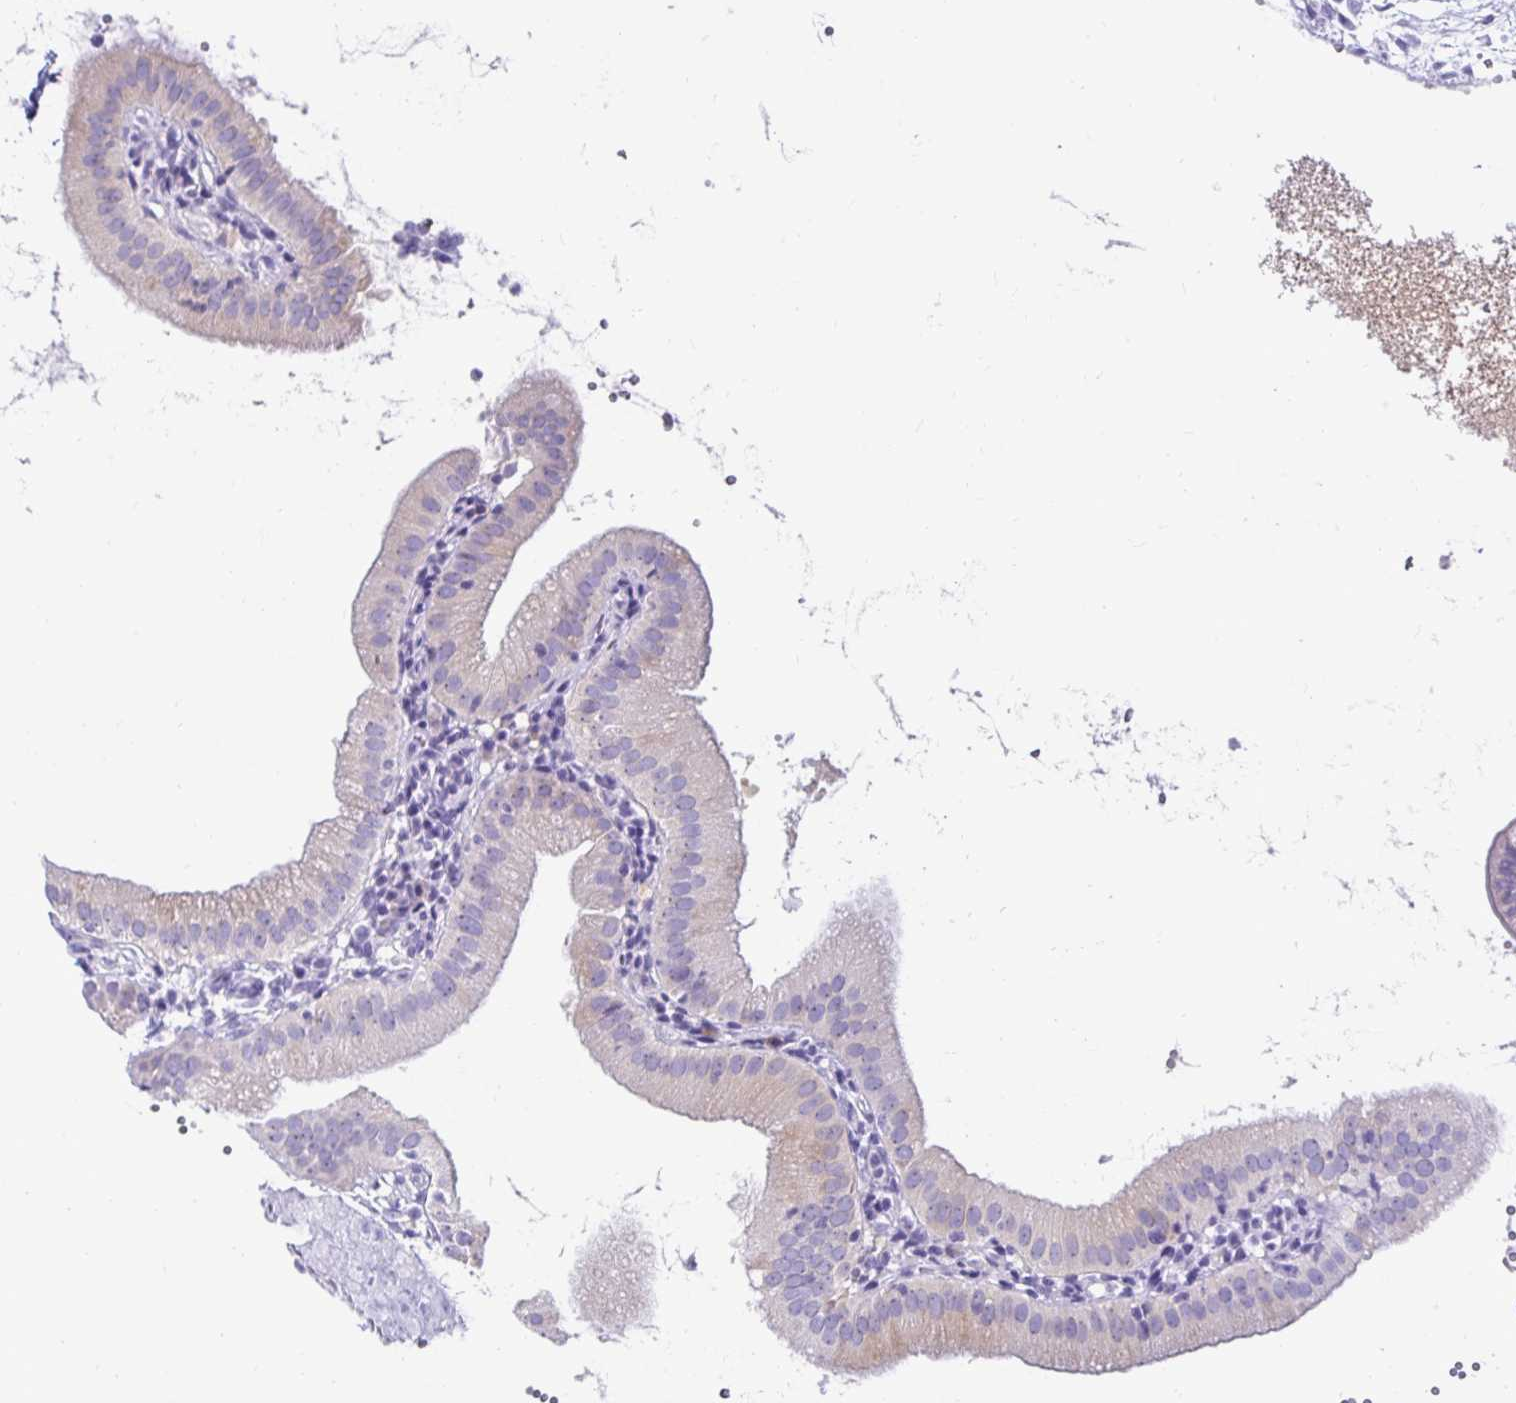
{"staining": {"intensity": "negative", "quantity": "none", "location": "none"}, "tissue": "gallbladder", "cell_type": "Glandular cells", "image_type": "normal", "snomed": [{"axis": "morphology", "description": "Normal tissue, NOS"}, {"axis": "topography", "description": "Gallbladder"}], "caption": "Immunohistochemical staining of benign human gallbladder exhibits no significant staining in glandular cells. Nuclei are stained in blue.", "gene": "CST6", "patient": {"sex": "female", "age": 65}}